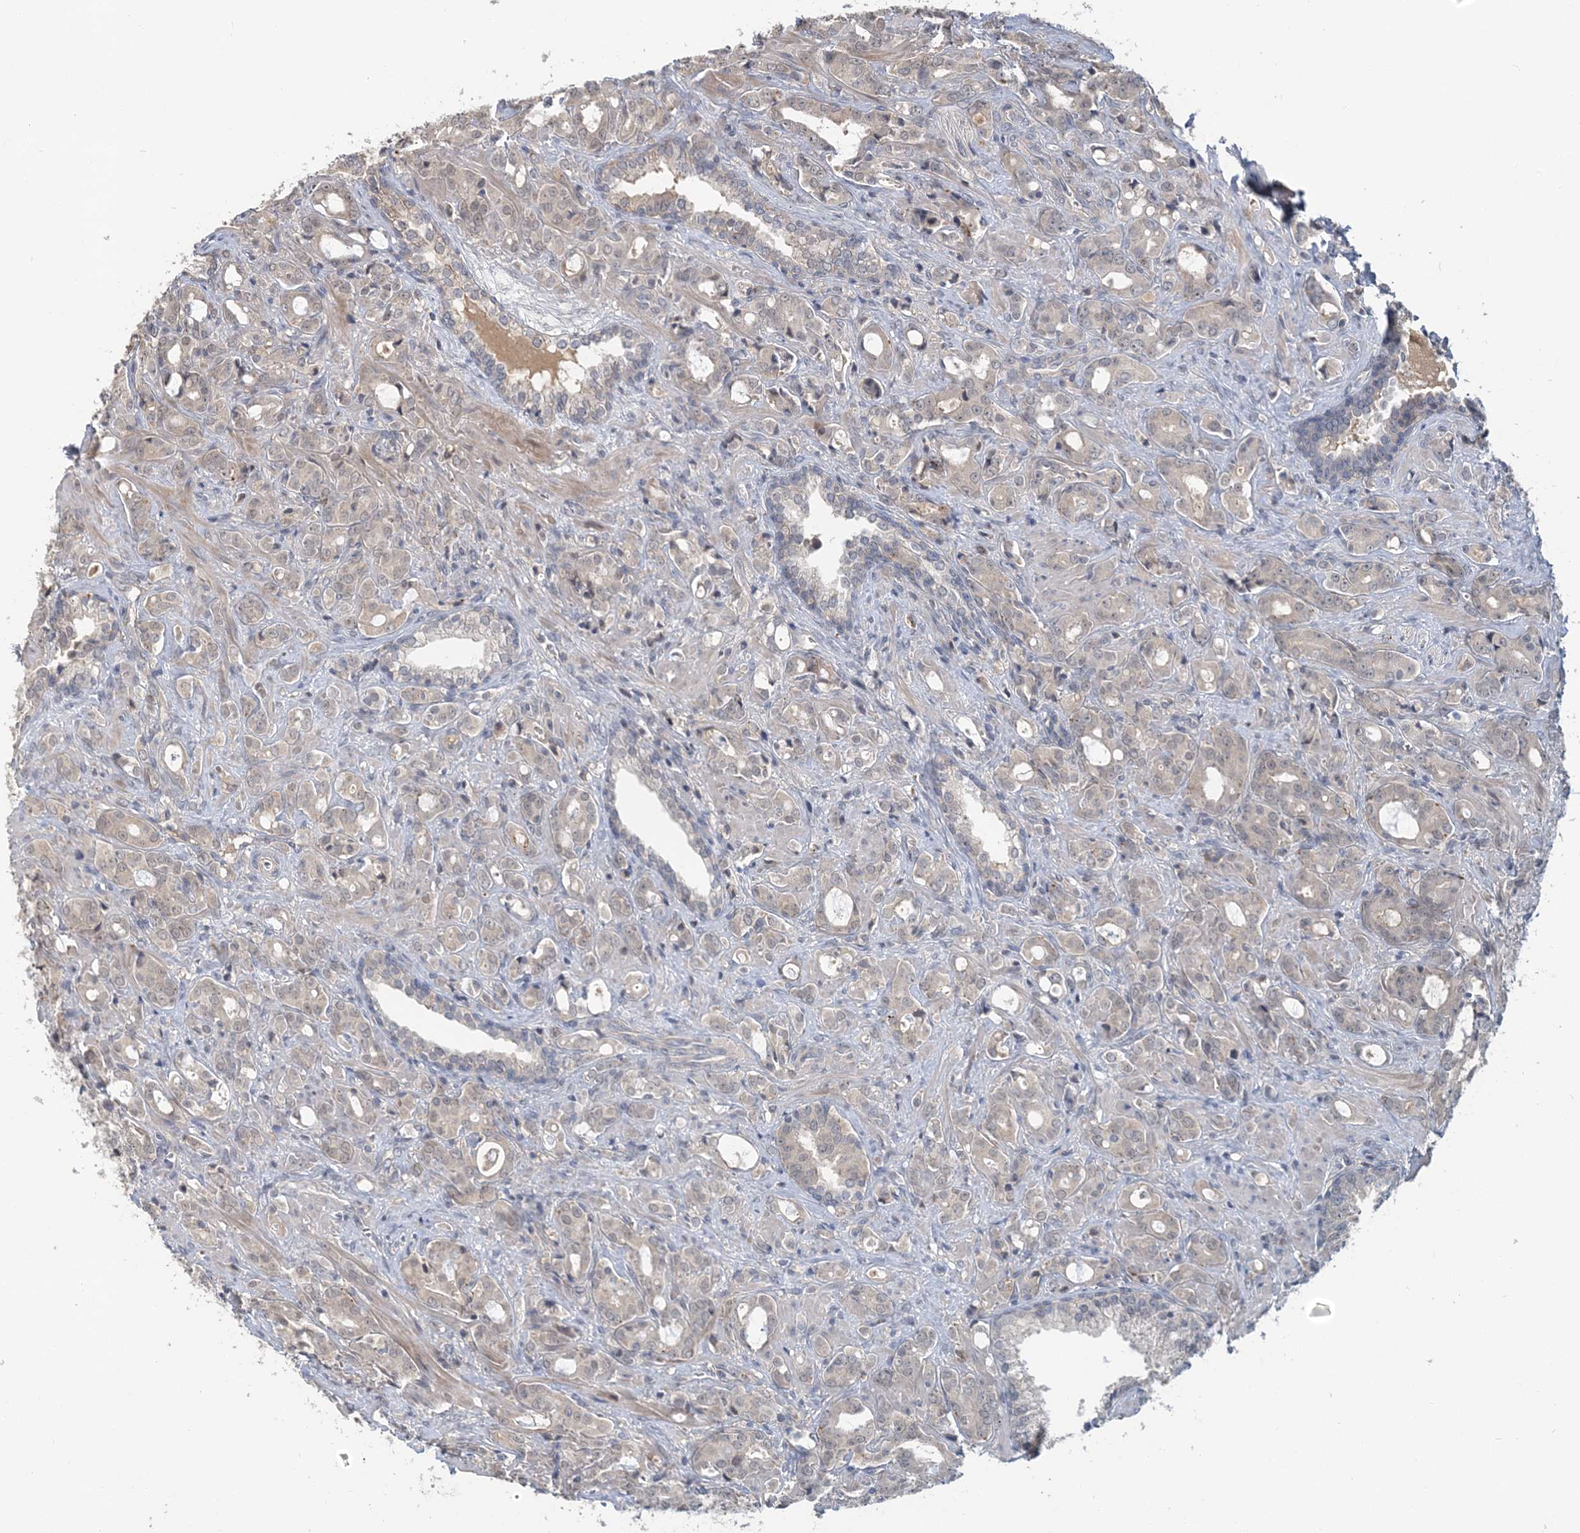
{"staining": {"intensity": "negative", "quantity": "none", "location": "none"}, "tissue": "prostate cancer", "cell_type": "Tumor cells", "image_type": "cancer", "snomed": [{"axis": "morphology", "description": "Adenocarcinoma, High grade"}, {"axis": "topography", "description": "Prostate"}], "caption": "IHC image of neoplastic tissue: high-grade adenocarcinoma (prostate) stained with DAB displays no significant protein expression in tumor cells.", "gene": "RNF25", "patient": {"sex": "male", "age": 72}}